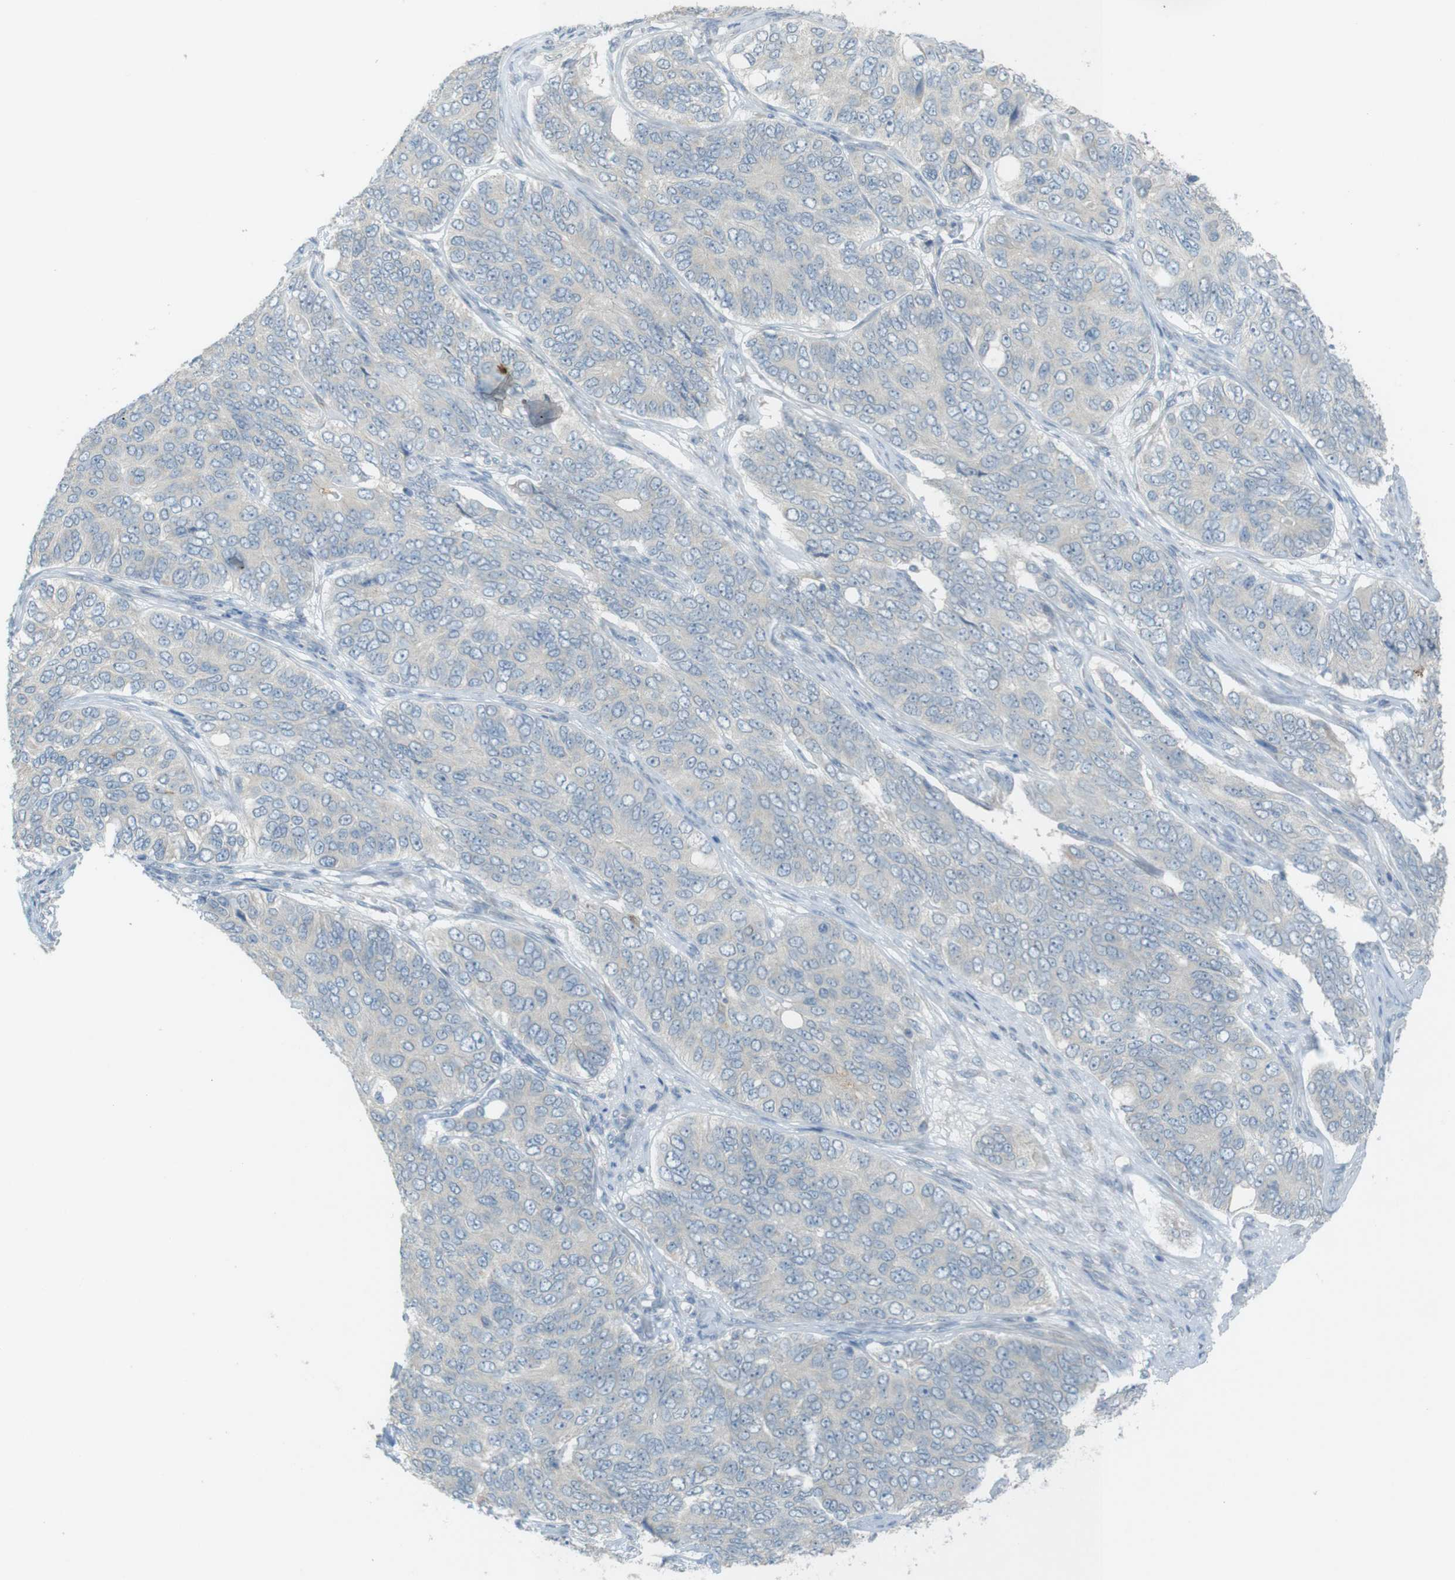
{"staining": {"intensity": "negative", "quantity": "none", "location": "none"}, "tissue": "ovarian cancer", "cell_type": "Tumor cells", "image_type": "cancer", "snomed": [{"axis": "morphology", "description": "Carcinoma, endometroid"}, {"axis": "topography", "description": "Ovary"}], "caption": "Tumor cells show no significant protein expression in endometroid carcinoma (ovarian).", "gene": "TMEM41B", "patient": {"sex": "female", "age": 51}}